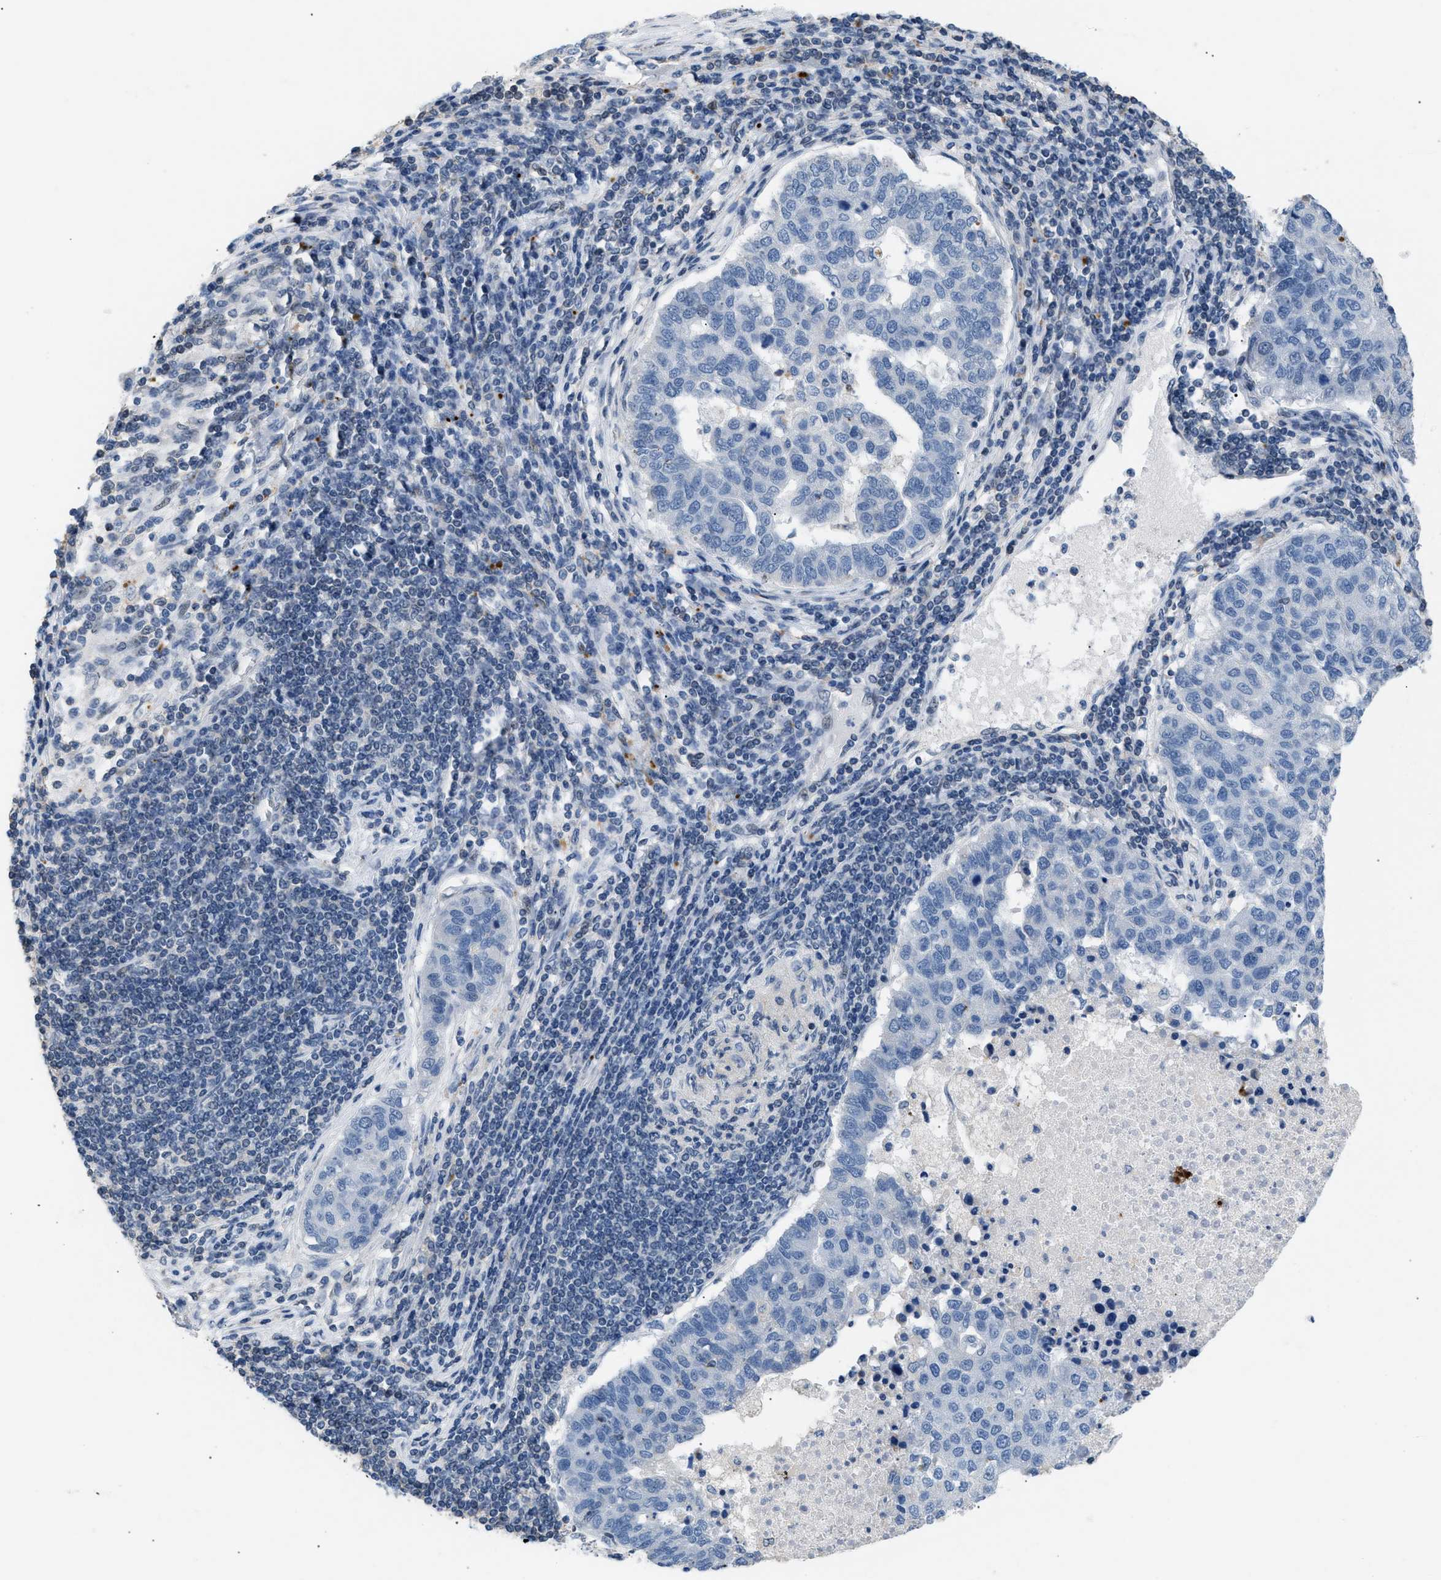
{"staining": {"intensity": "negative", "quantity": "none", "location": "none"}, "tissue": "pancreatic cancer", "cell_type": "Tumor cells", "image_type": "cancer", "snomed": [{"axis": "morphology", "description": "Adenocarcinoma, NOS"}, {"axis": "topography", "description": "Pancreas"}], "caption": "An immunohistochemistry (IHC) micrograph of pancreatic cancer is shown. There is no staining in tumor cells of pancreatic cancer.", "gene": "KCNC3", "patient": {"sex": "female", "age": 61}}